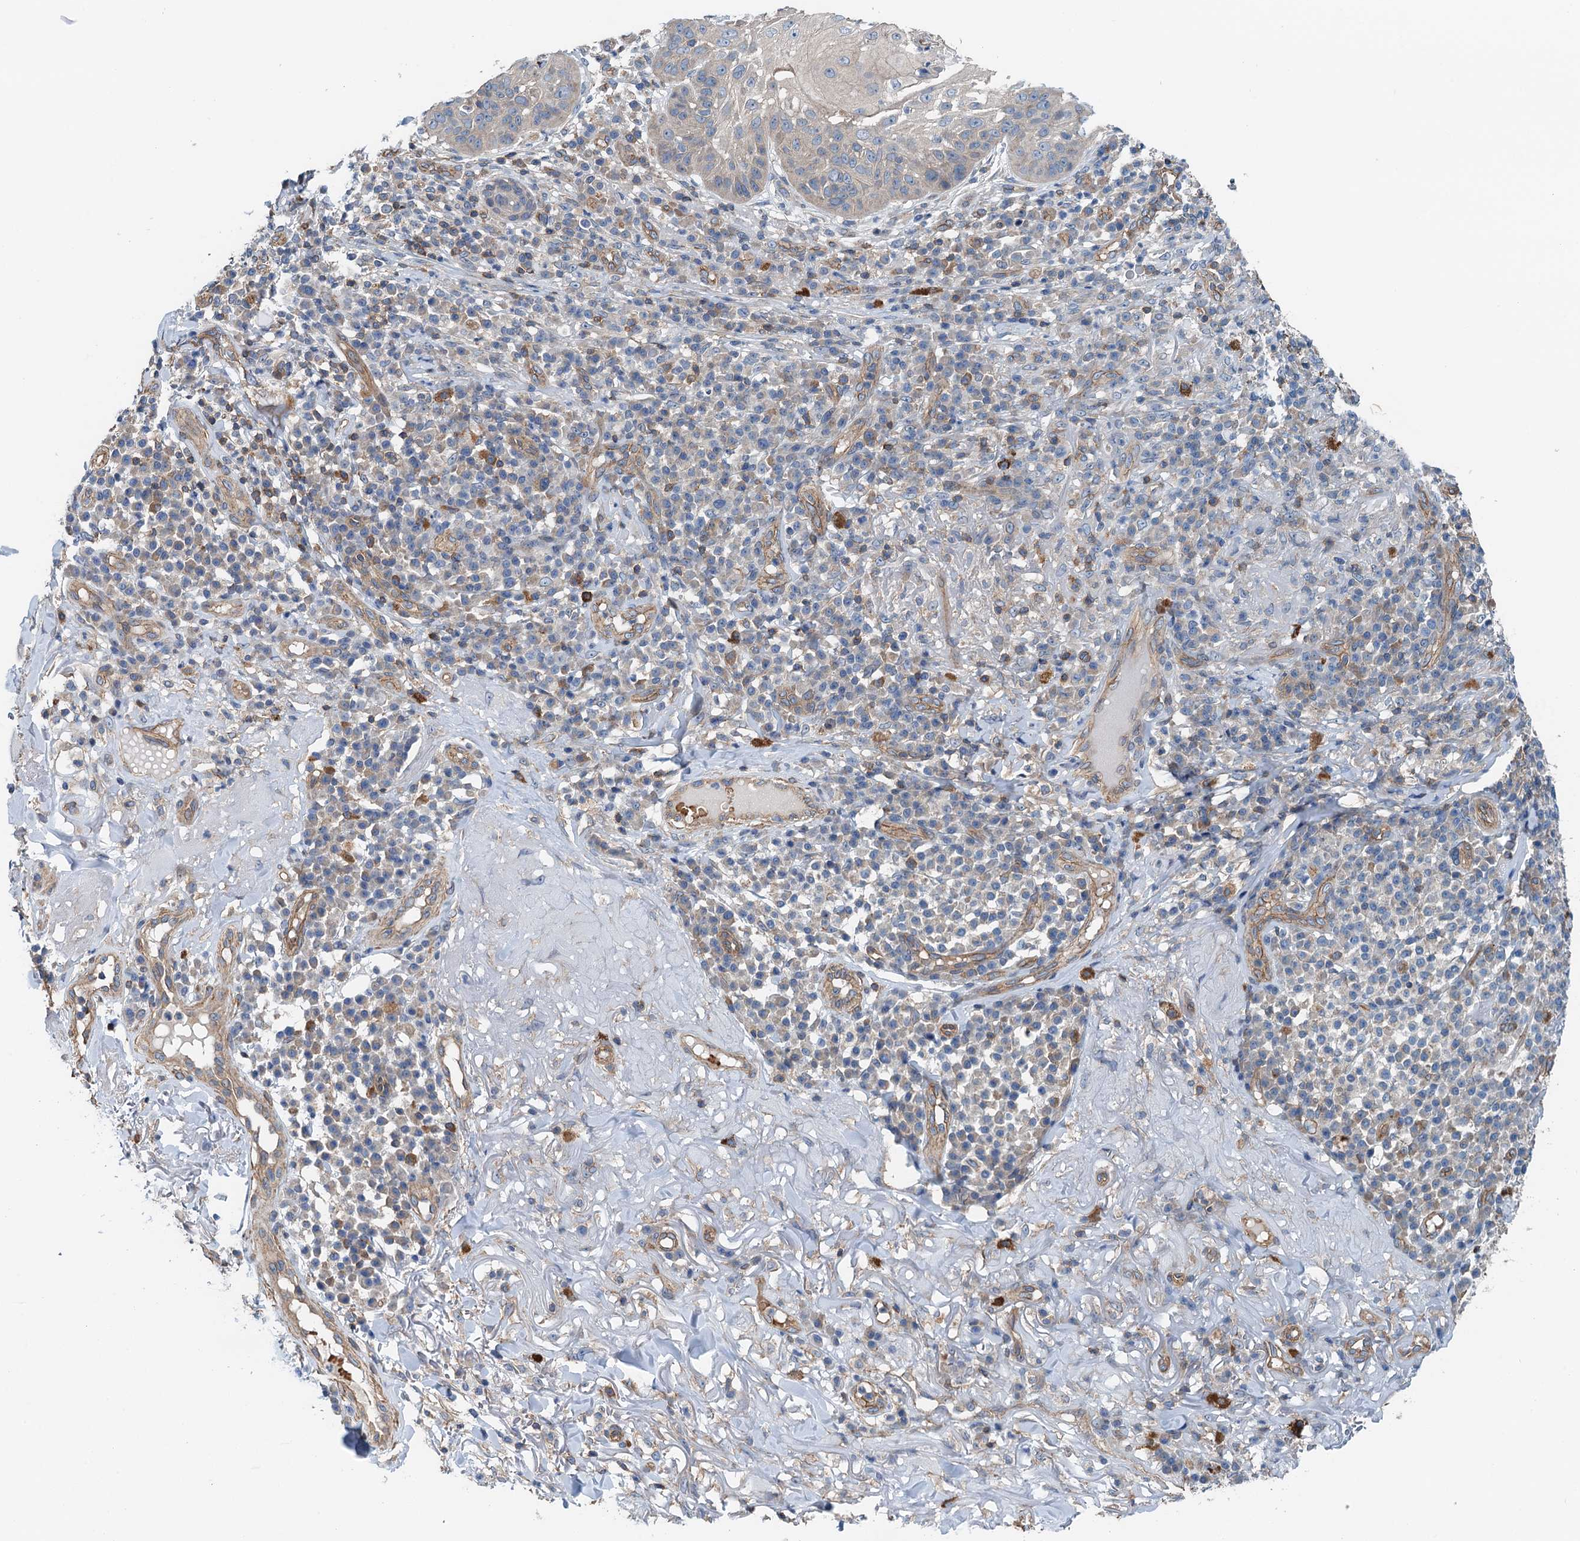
{"staining": {"intensity": "negative", "quantity": "none", "location": "none"}, "tissue": "skin cancer", "cell_type": "Tumor cells", "image_type": "cancer", "snomed": [{"axis": "morphology", "description": "Normal tissue, NOS"}, {"axis": "morphology", "description": "Basal cell carcinoma"}, {"axis": "topography", "description": "Skin"}], "caption": "Human skin cancer (basal cell carcinoma) stained for a protein using immunohistochemistry reveals no positivity in tumor cells.", "gene": "ROGDI", "patient": {"sex": "male", "age": 93}}